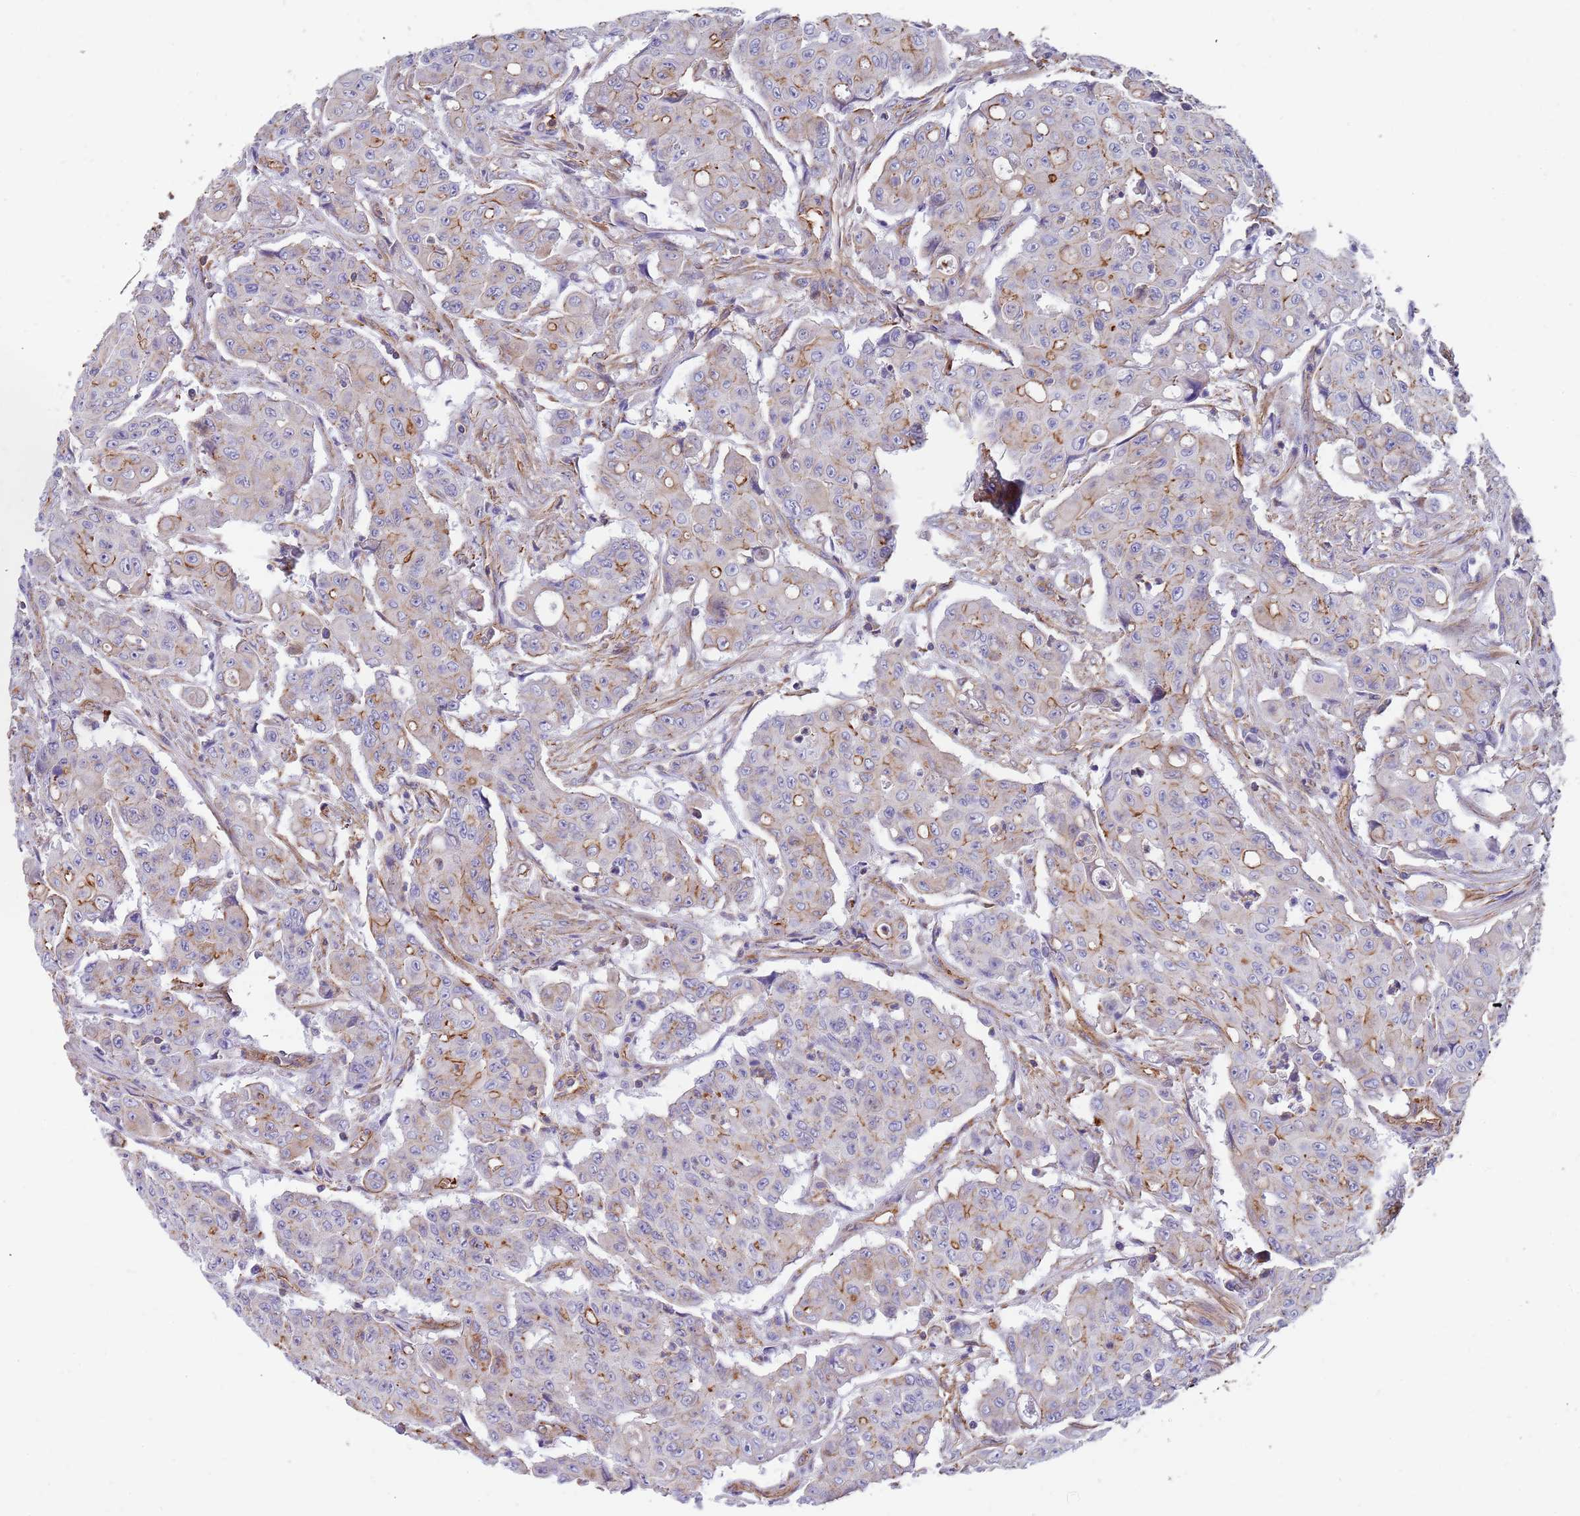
{"staining": {"intensity": "moderate", "quantity": "<25%", "location": "cytoplasmic/membranous"}, "tissue": "colorectal cancer", "cell_type": "Tumor cells", "image_type": "cancer", "snomed": [{"axis": "morphology", "description": "Adenocarcinoma, NOS"}, {"axis": "topography", "description": "Colon"}], "caption": "High-magnification brightfield microscopy of adenocarcinoma (colorectal) stained with DAB (3,3'-diaminobenzidine) (brown) and counterstained with hematoxylin (blue). tumor cells exhibit moderate cytoplasmic/membranous staining is identified in approximately<25% of cells.", "gene": "GFRAL", "patient": {"sex": "male", "age": 51}}